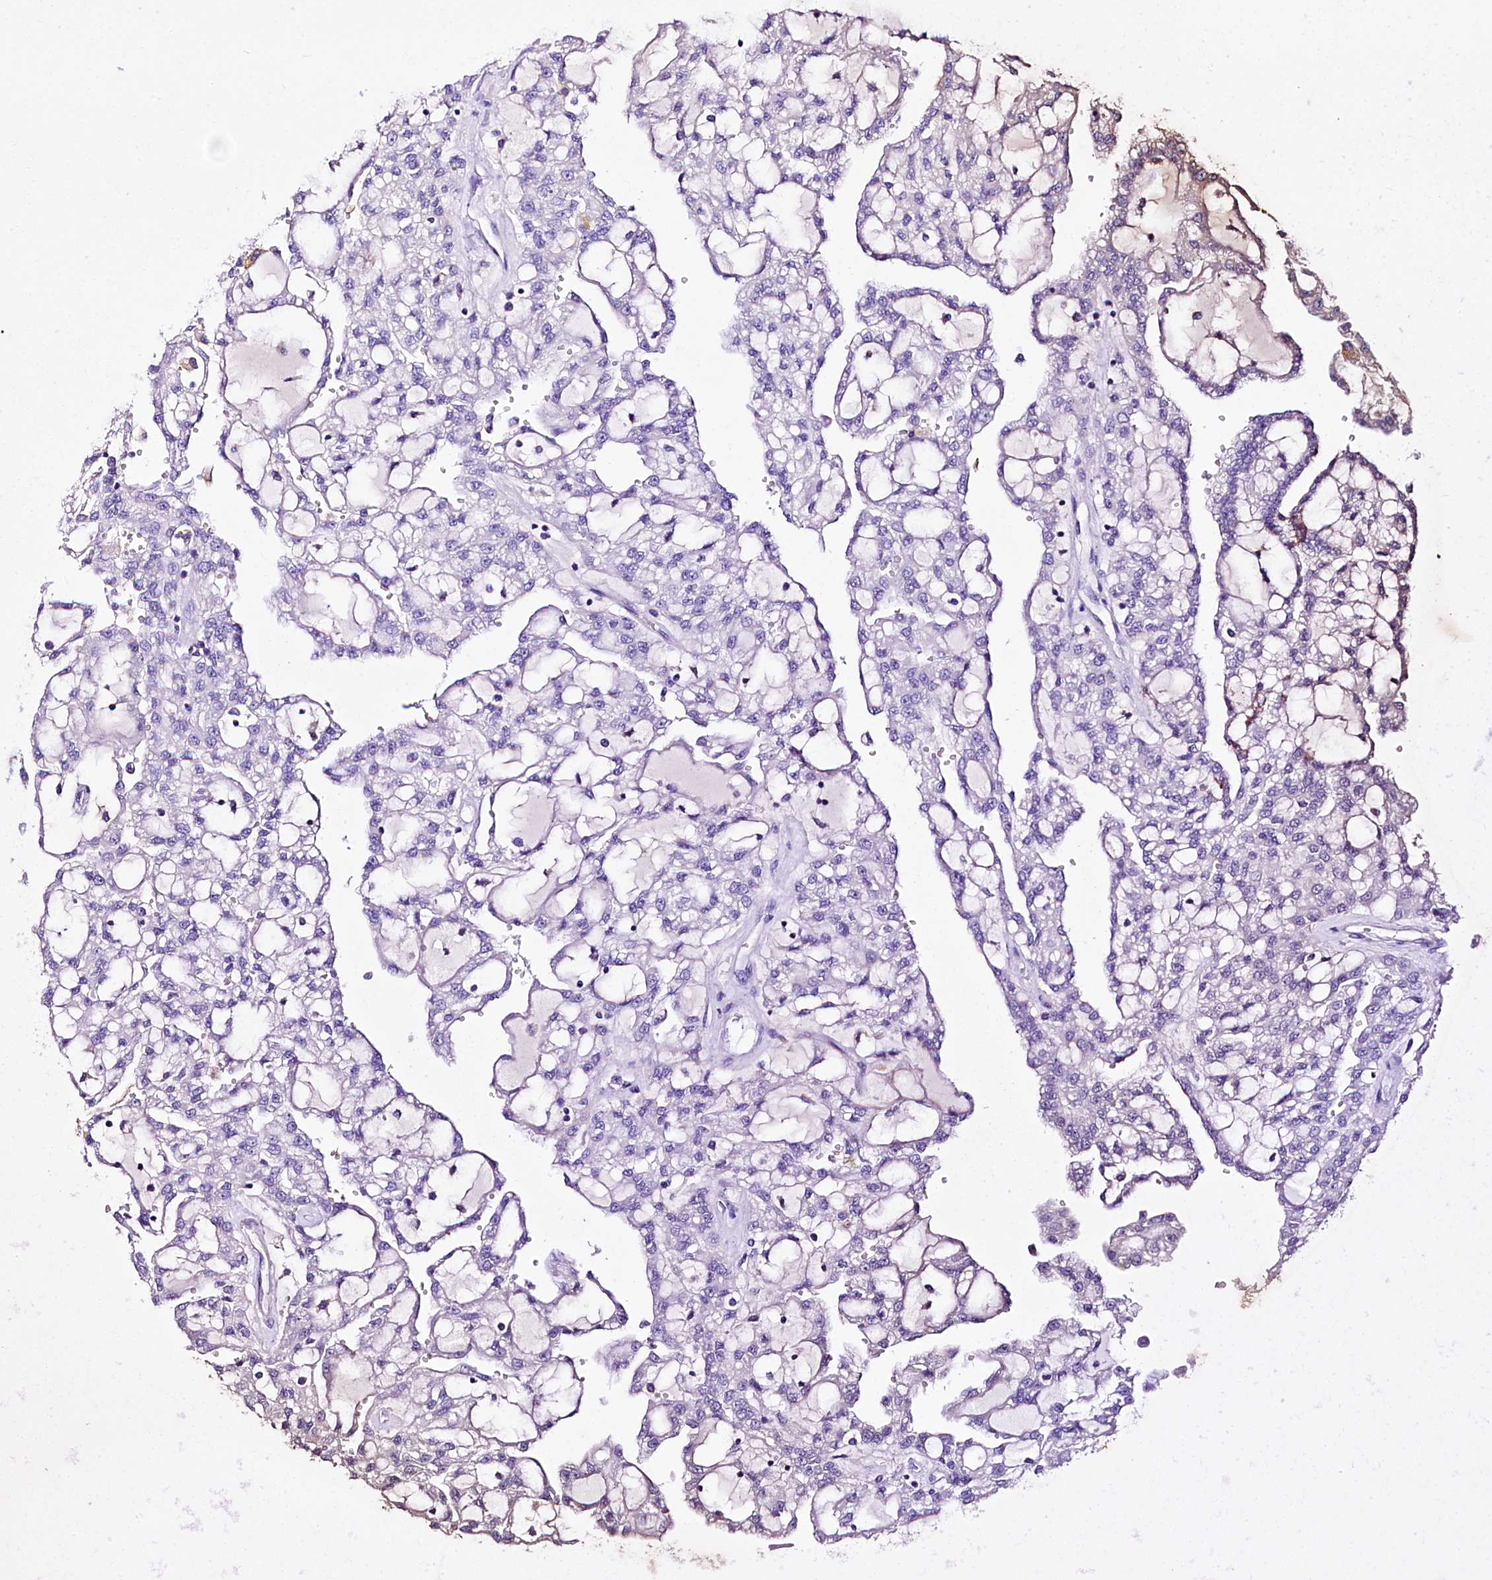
{"staining": {"intensity": "negative", "quantity": "none", "location": "none"}, "tissue": "renal cancer", "cell_type": "Tumor cells", "image_type": "cancer", "snomed": [{"axis": "morphology", "description": "Adenocarcinoma, NOS"}, {"axis": "topography", "description": "Kidney"}], "caption": "Micrograph shows no significant protein expression in tumor cells of adenocarcinoma (renal). (DAB (3,3'-diaminobenzidine) immunohistochemistry (IHC) visualized using brightfield microscopy, high magnification).", "gene": "A2ML1", "patient": {"sex": "male", "age": 63}}